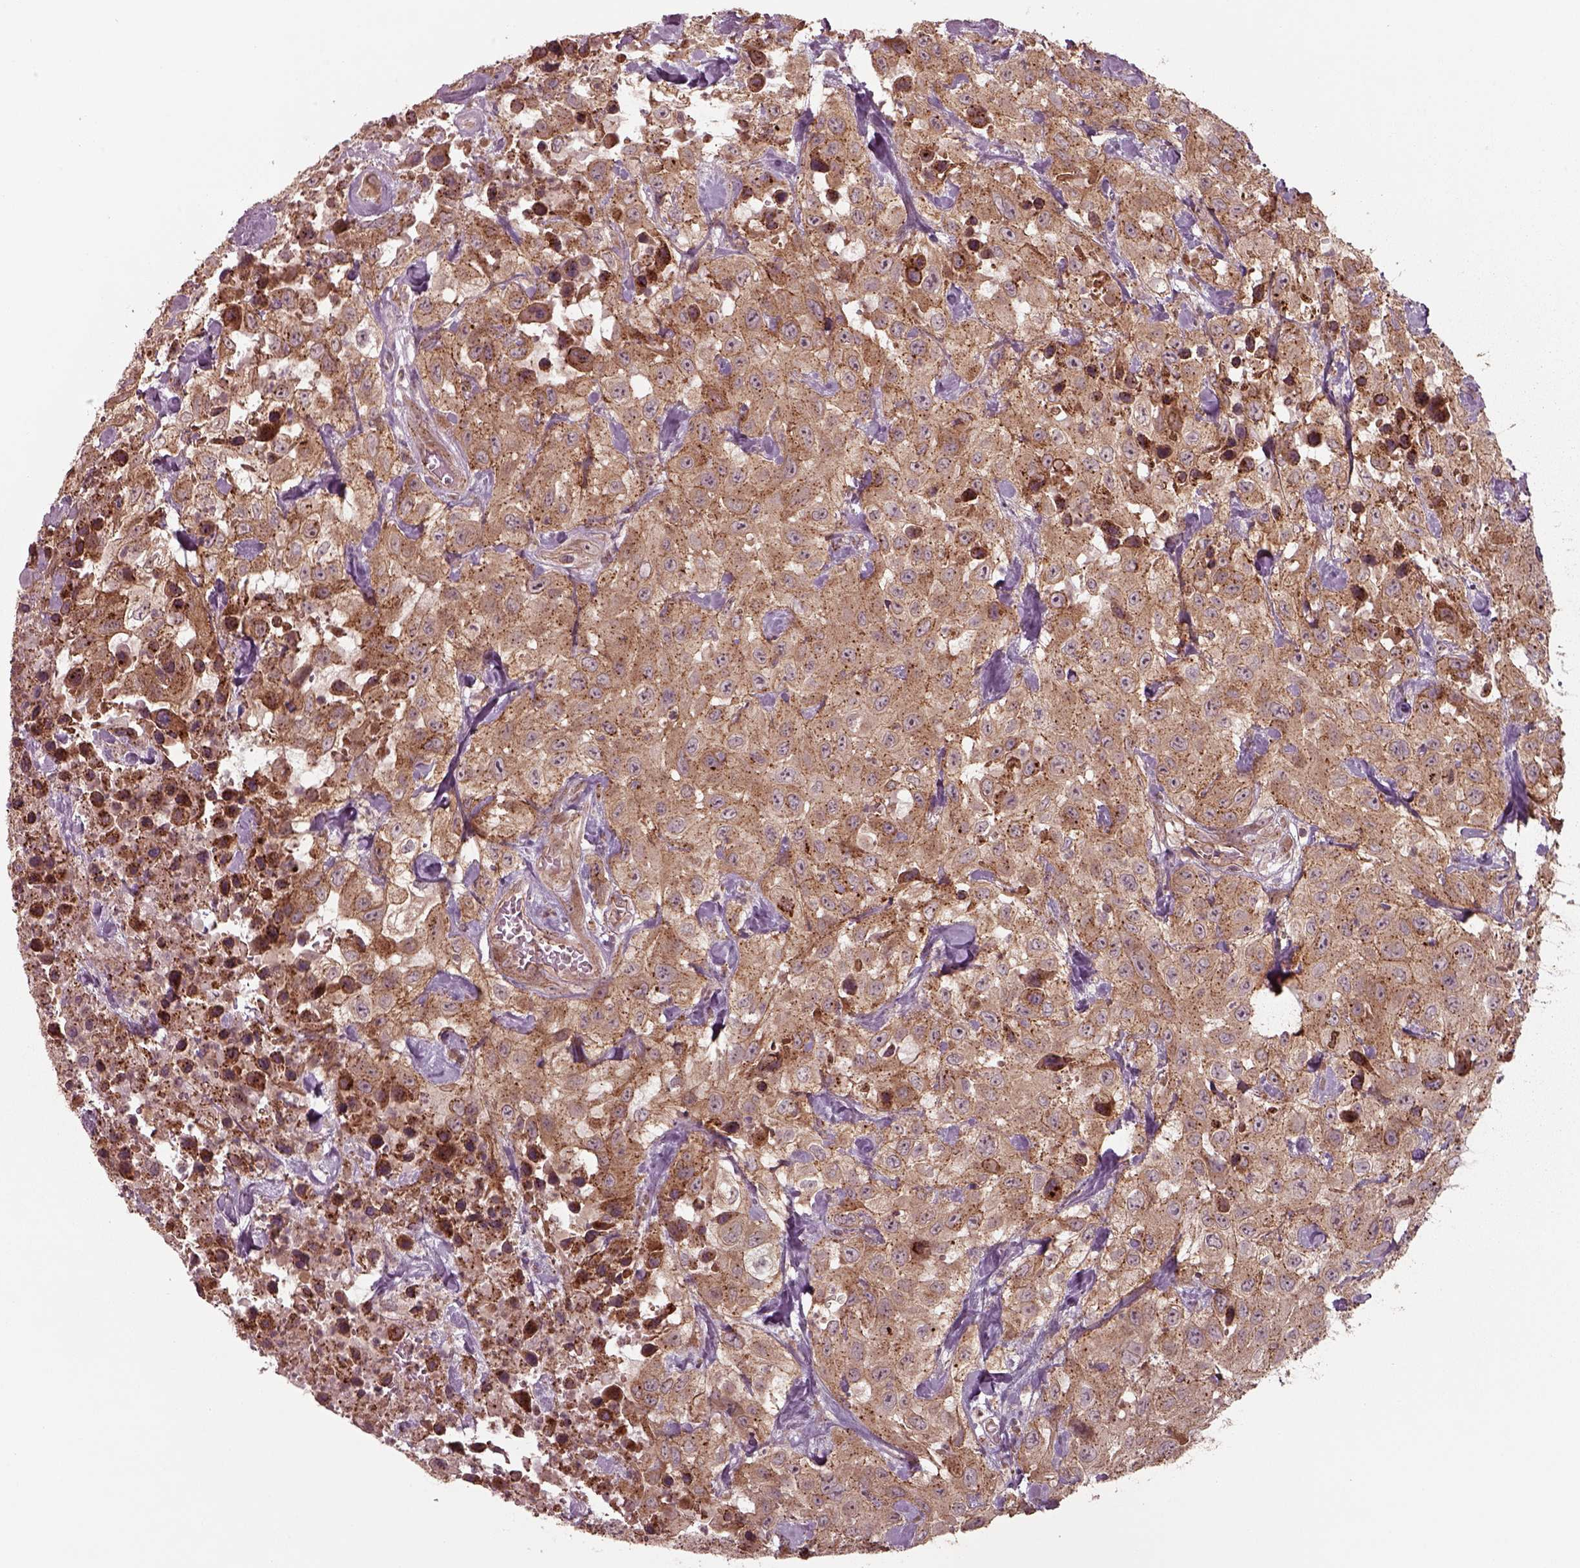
{"staining": {"intensity": "strong", "quantity": ">75%", "location": "cytoplasmic/membranous"}, "tissue": "urothelial cancer", "cell_type": "Tumor cells", "image_type": "cancer", "snomed": [{"axis": "morphology", "description": "Urothelial carcinoma, High grade"}, {"axis": "topography", "description": "Urinary bladder"}], "caption": "A micrograph of human urothelial cancer stained for a protein demonstrates strong cytoplasmic/membranous brown staining in tumor cells.", "gene": "CHMP3", "patient": {"sex": "male", "age": 79}}